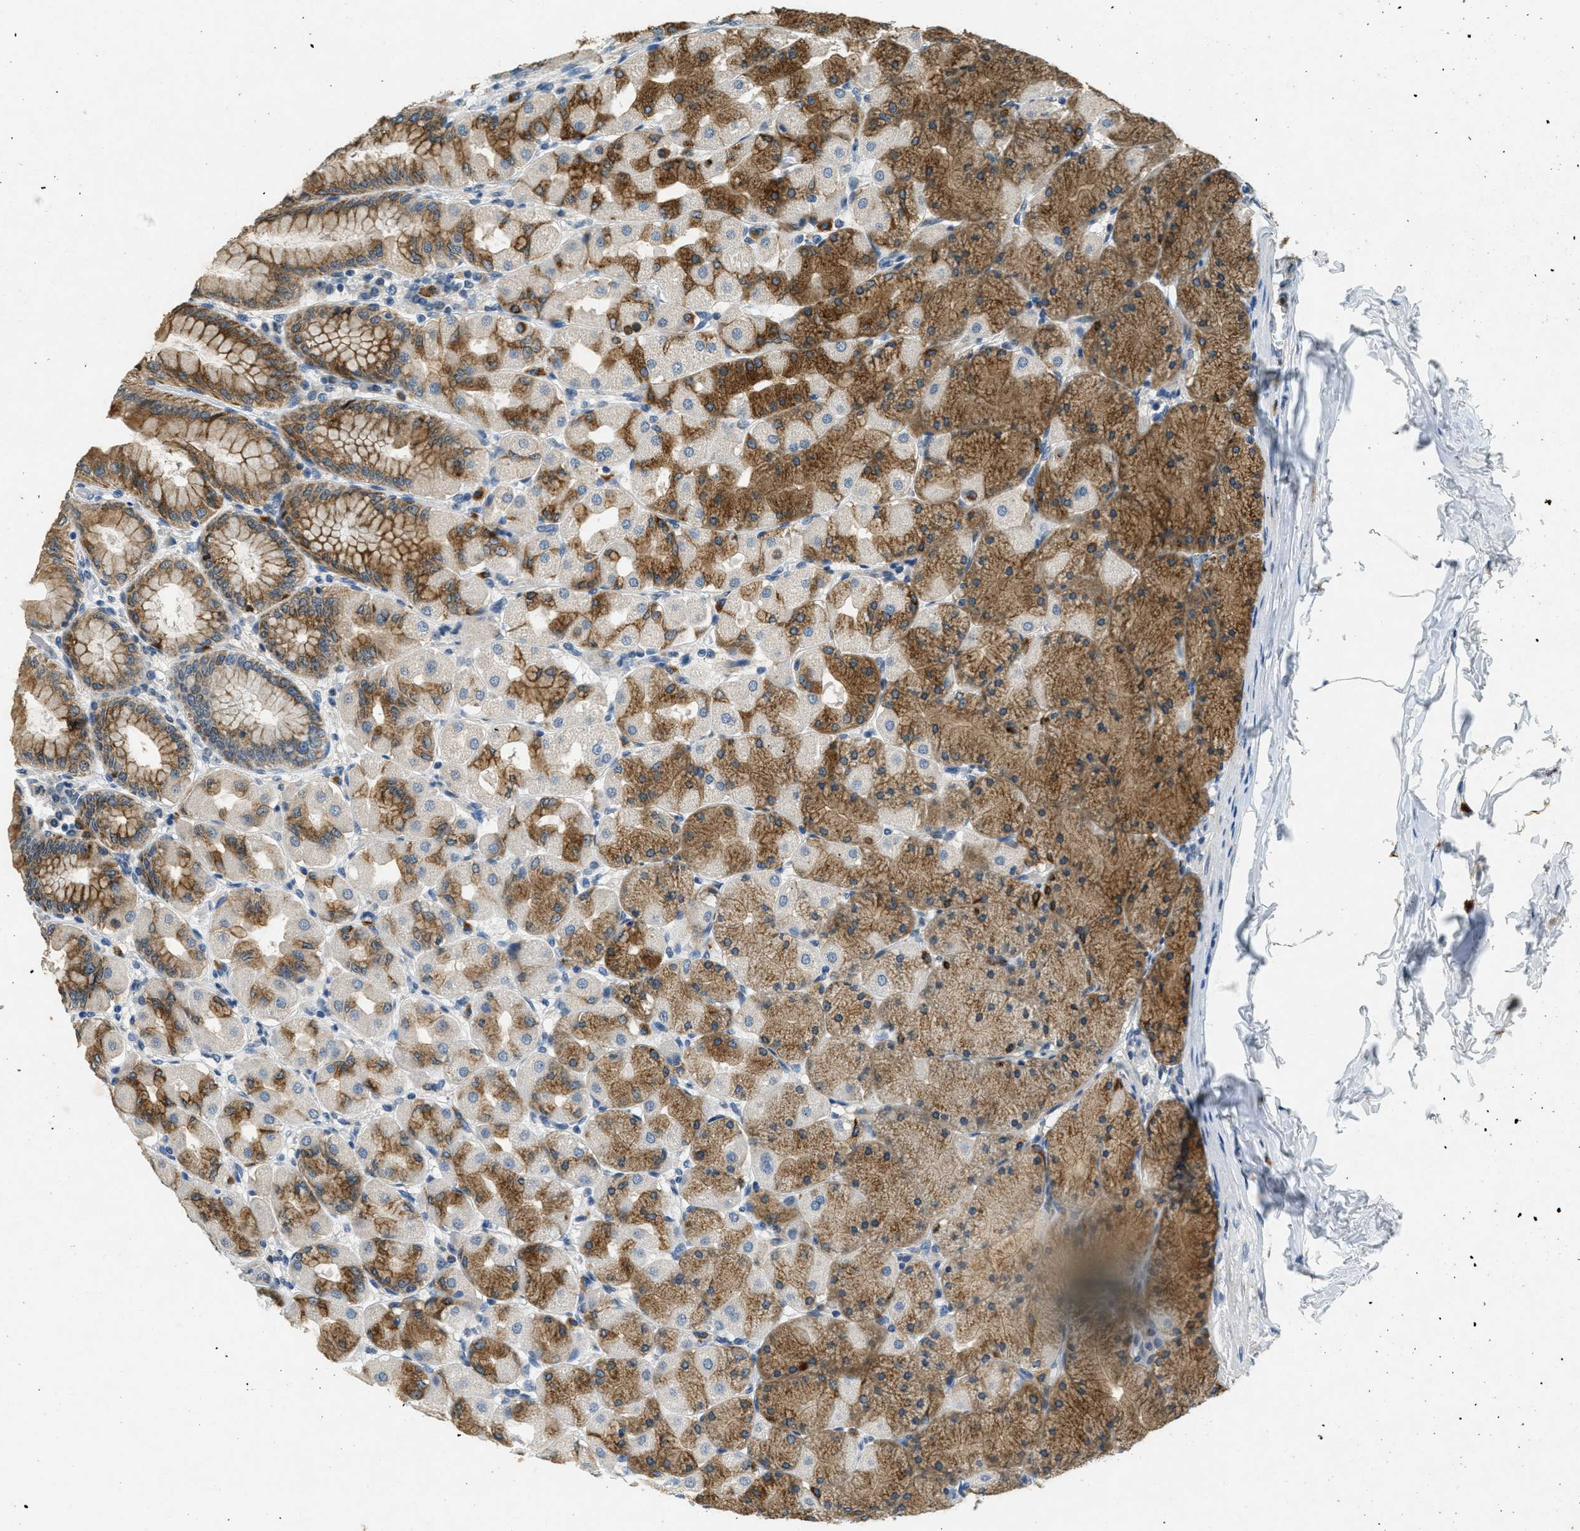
{"staining": {"intensity": "strong", "quantity": "25%-75%", "location": "cytoplasmic/membranous"}, "tissue": "stomach", "cell_type": "Glandular cells", "image_type": "normal", "snomed": [{"axis": "morphology", "description": "Normal tissue, NOS"}, {"axis": "topography", "description": "Stomach, upper"}], "caption": "Stomach stained with a brown dye exhibits strong cytoplasmic/membranous positive expression in about 25%-75% of glandular cells.", "gene": "RAB3D", "patient": {"sex": "female", "age": 56}}